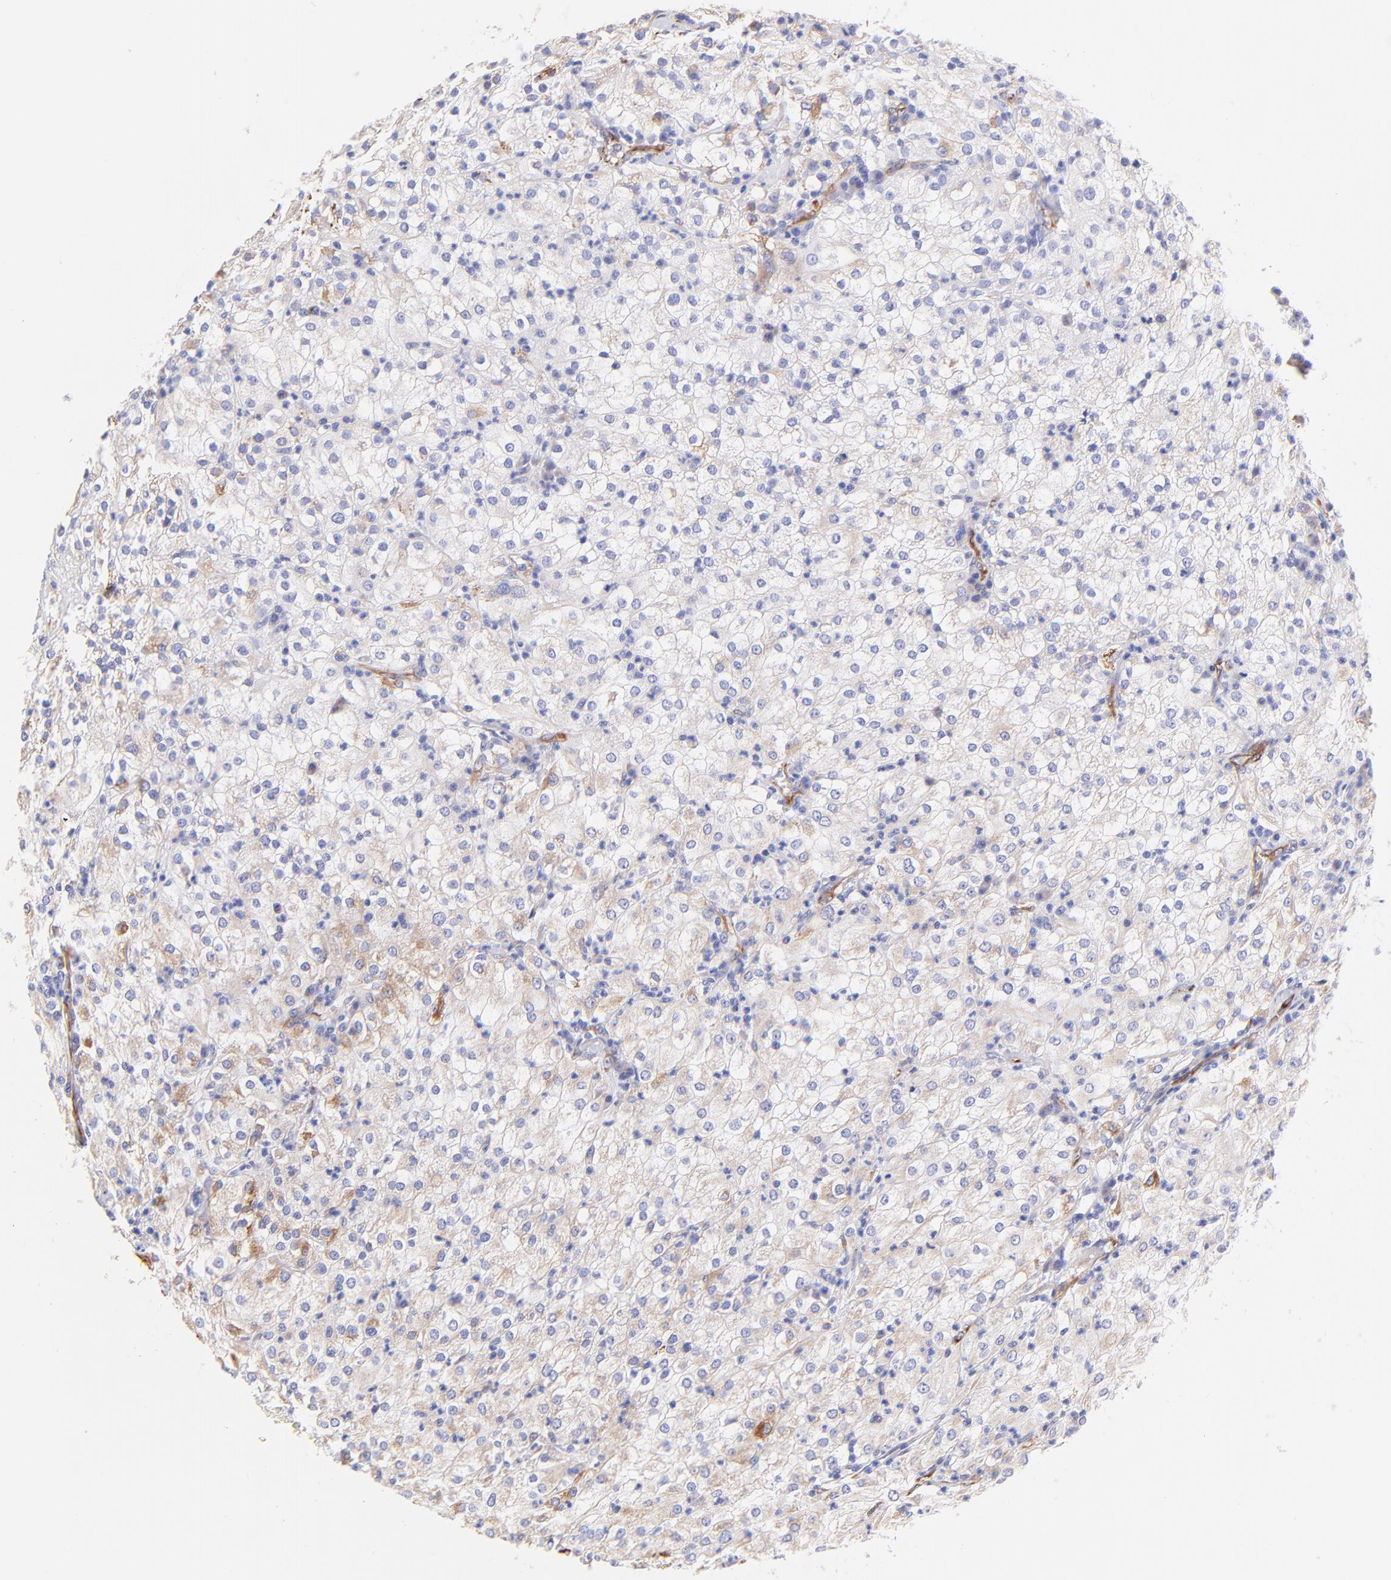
{"staining": {"intensity": "weak", "quantity": "<25%", "location": "cytoplasmic/membranous"}, "tissue": "renal cancer", "cell_type": "Tumor cells", "image_type": "cancer", "snomed": [{"axis": "morphology", "description": "Adenocarcinoma, NOS"}, {"axis": "topography", "description": "Kidney"}], "caption": "Renal adenocarcinoma stained for a protein using immunohistochemistry demonstrates no expression tumor cells.", "gene": "SPARC", "patient": {"sex": "male", "age": 59}}